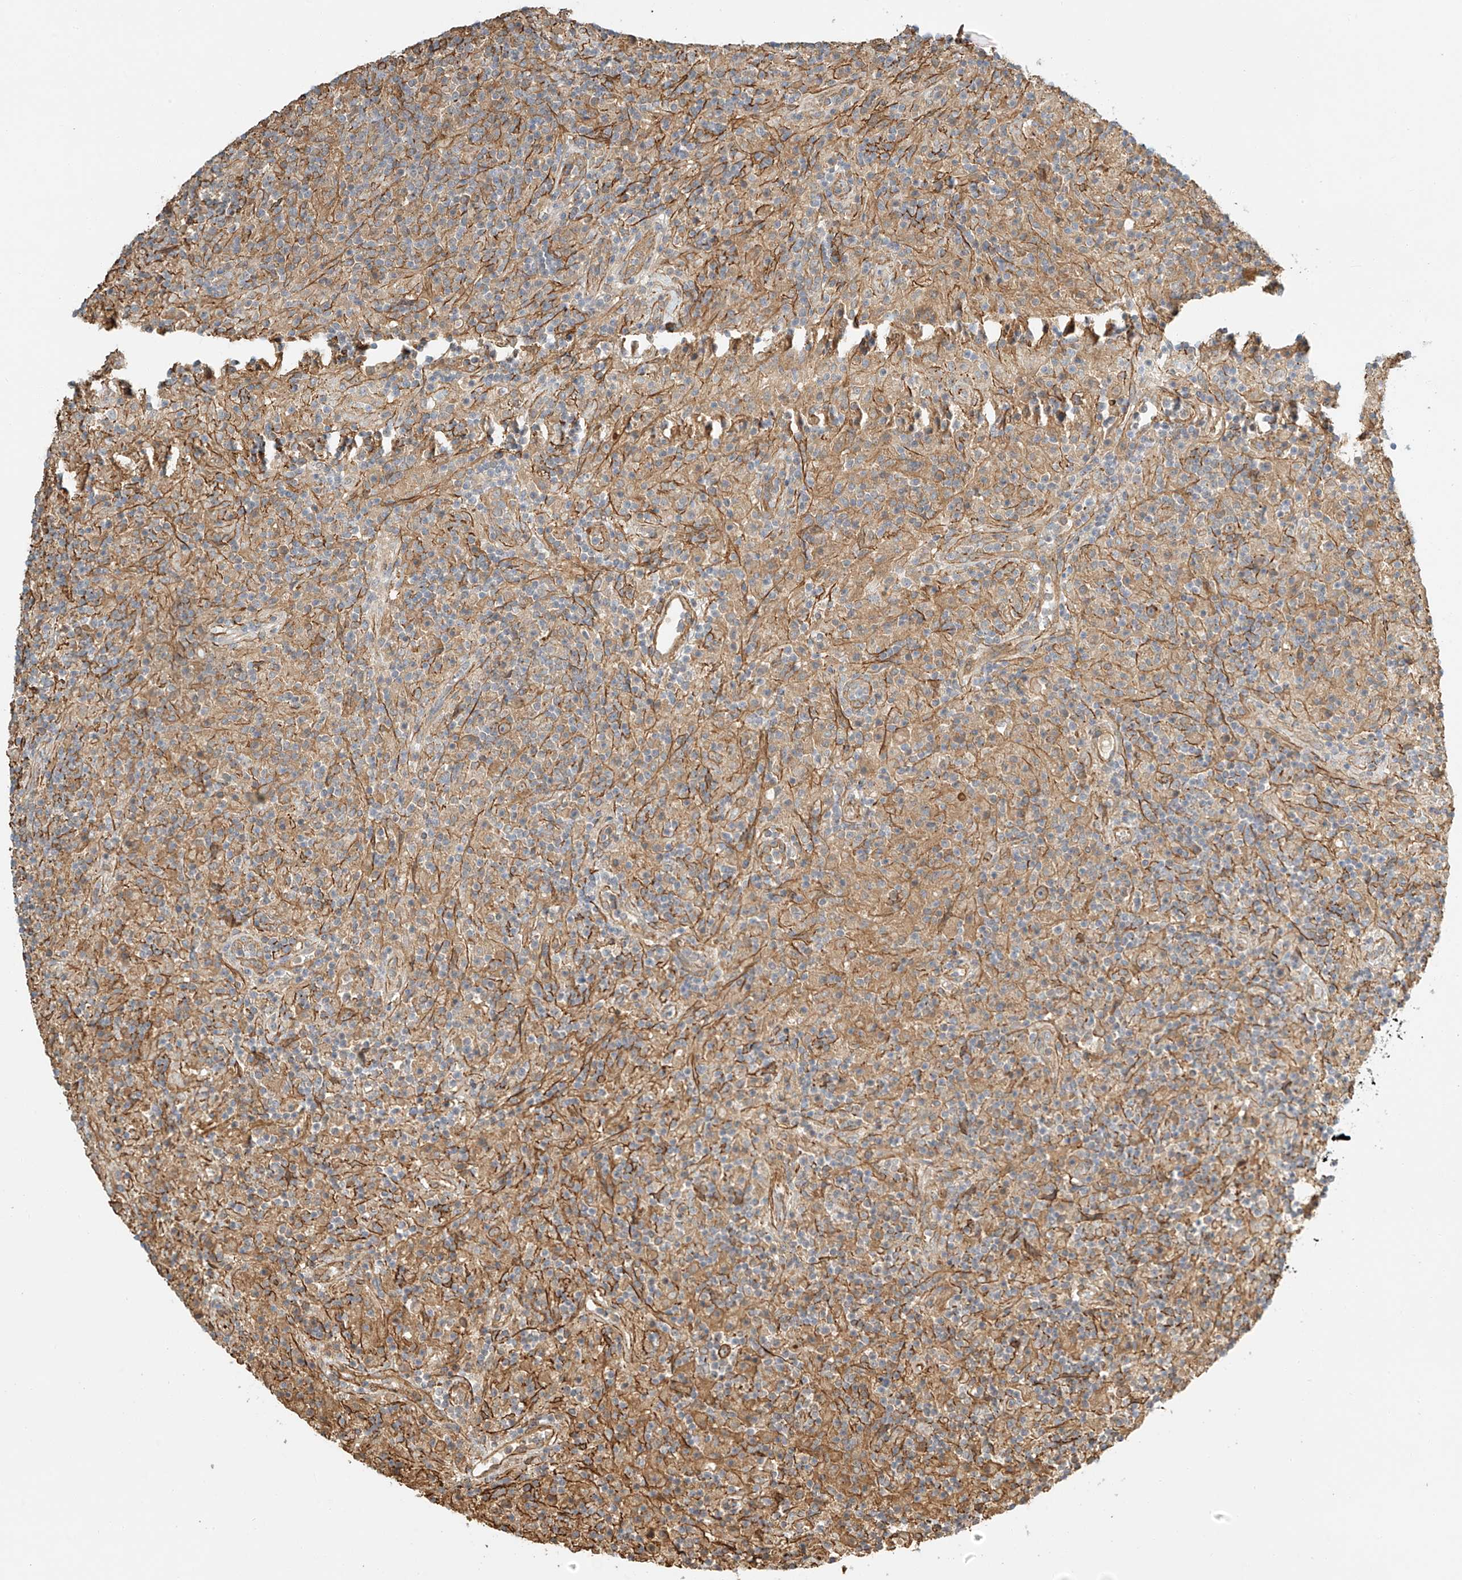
{"staining": {"intensity": "moderate", "quantity": ">75%", "location": "cytoplasmic/membranous"}, "tissue": "lymphoma", "cell_type": "Tumor cells", "image_type": "cancer", "snomed": [{"axis": "morphology", "description": "Hodgkin's disease, NOS"}, {"axis": "topography", "description": "Lymph node"}], "caption": "Hodgkin's disease tissue displays moderate cytoplasmic/membranous expression in about >75% of tumor cells, visualized by immunohistochemistry.", "gene": "CSMD3", "patient": {"sex": "male", "age": 70}}